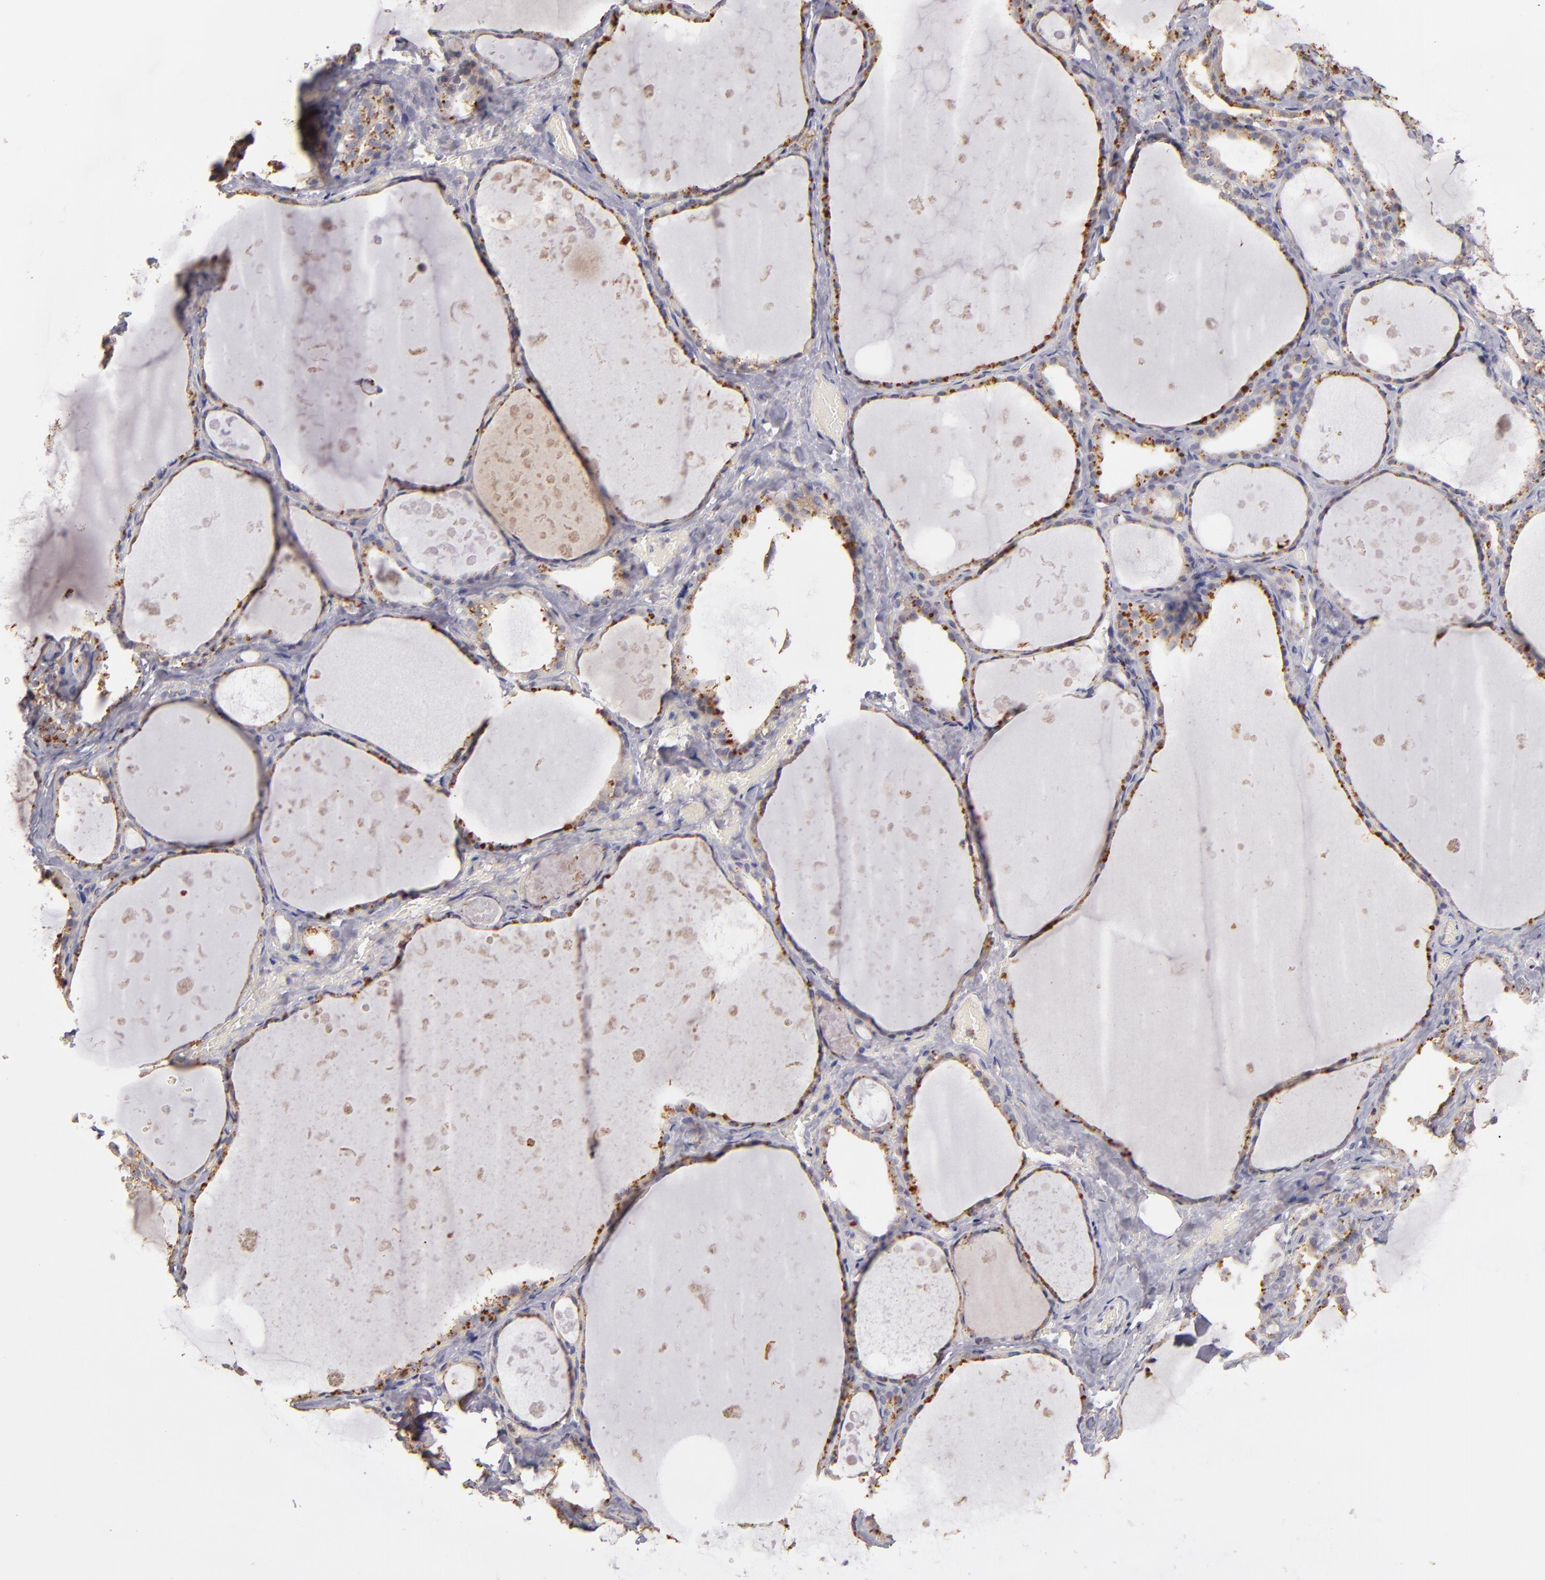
{"staining": {"intensity": "moderate", "quantity": "25%-75%", "location": "cytoplasmic/membranous"}, "tissue": "thyroid gland", "cell_type": "Glandular cells", "image_type": "normal", "snomed": [{"axis": "morphology", "description": "Normal tissue, NOS"}, {"axis": "topography", "description": "Thyroid gland"}], "caption": "Immunohistochemical staining of benign human thyroid gland reveals 25%-75% levels of moderate cytoplasmic/membranous protein staining in about 25%-75% of glandular cells.", "gene": "TRAF1", "patient": {"sex": "male", "age": 61}}